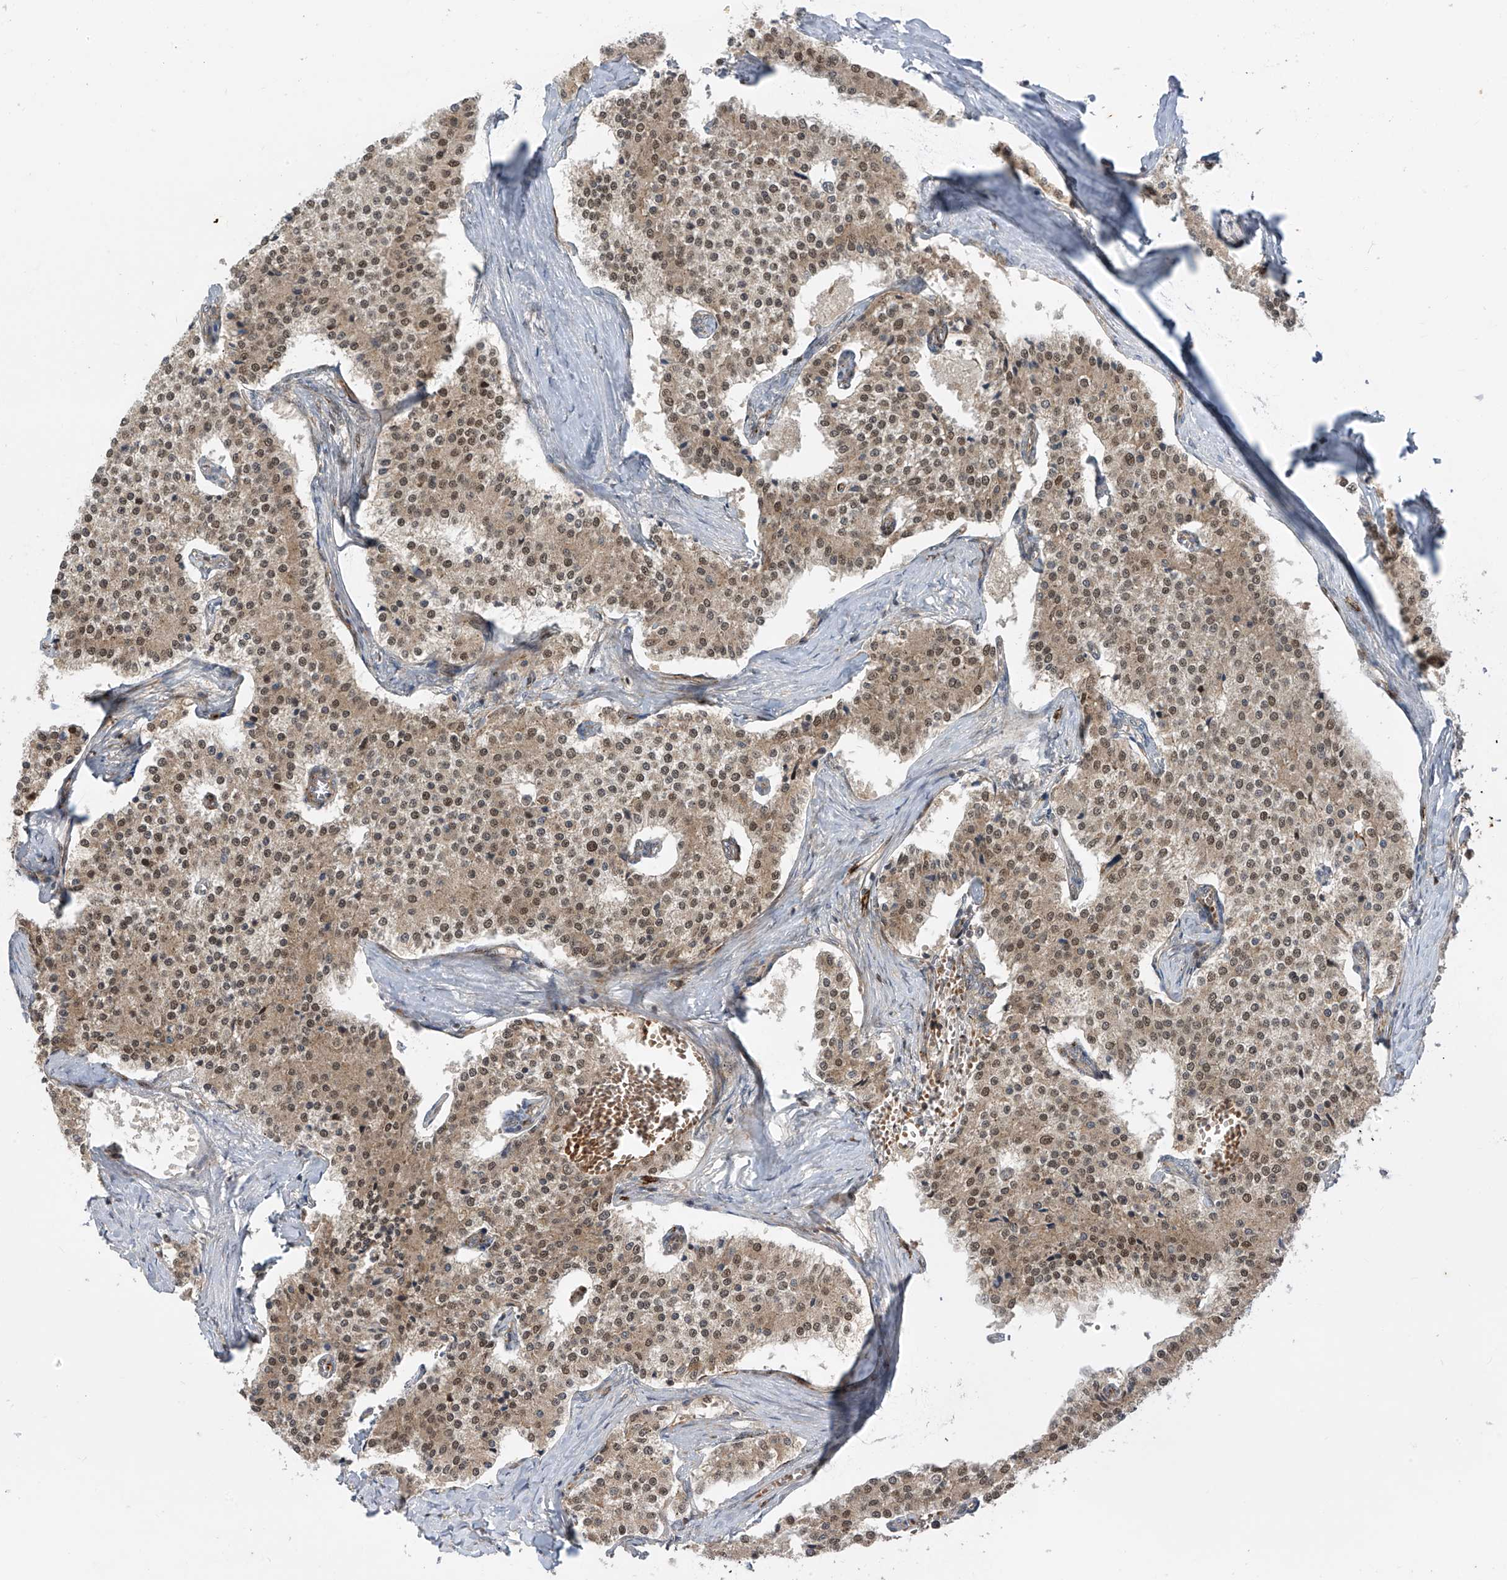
{"staining": {"intensity": "moderate", "quantity": ">75%", "location": "nuclear"}, "tissue": "carcinoid", "cell_type": "Tumor cells", "image_type": "cancer", "snomed": [{"axis": "morphology", "description": "Carcinoid, malignant, NOS"}, {"axis": "topography", "description": "Colon"}], "caption": "Immunohistochemistry of carcinoid displays medium levels of moderate nuclear staining in approximately >75% of tumor cells.", "gene": "LAGE3", "patient": {"sex": "female", "age": 52}}